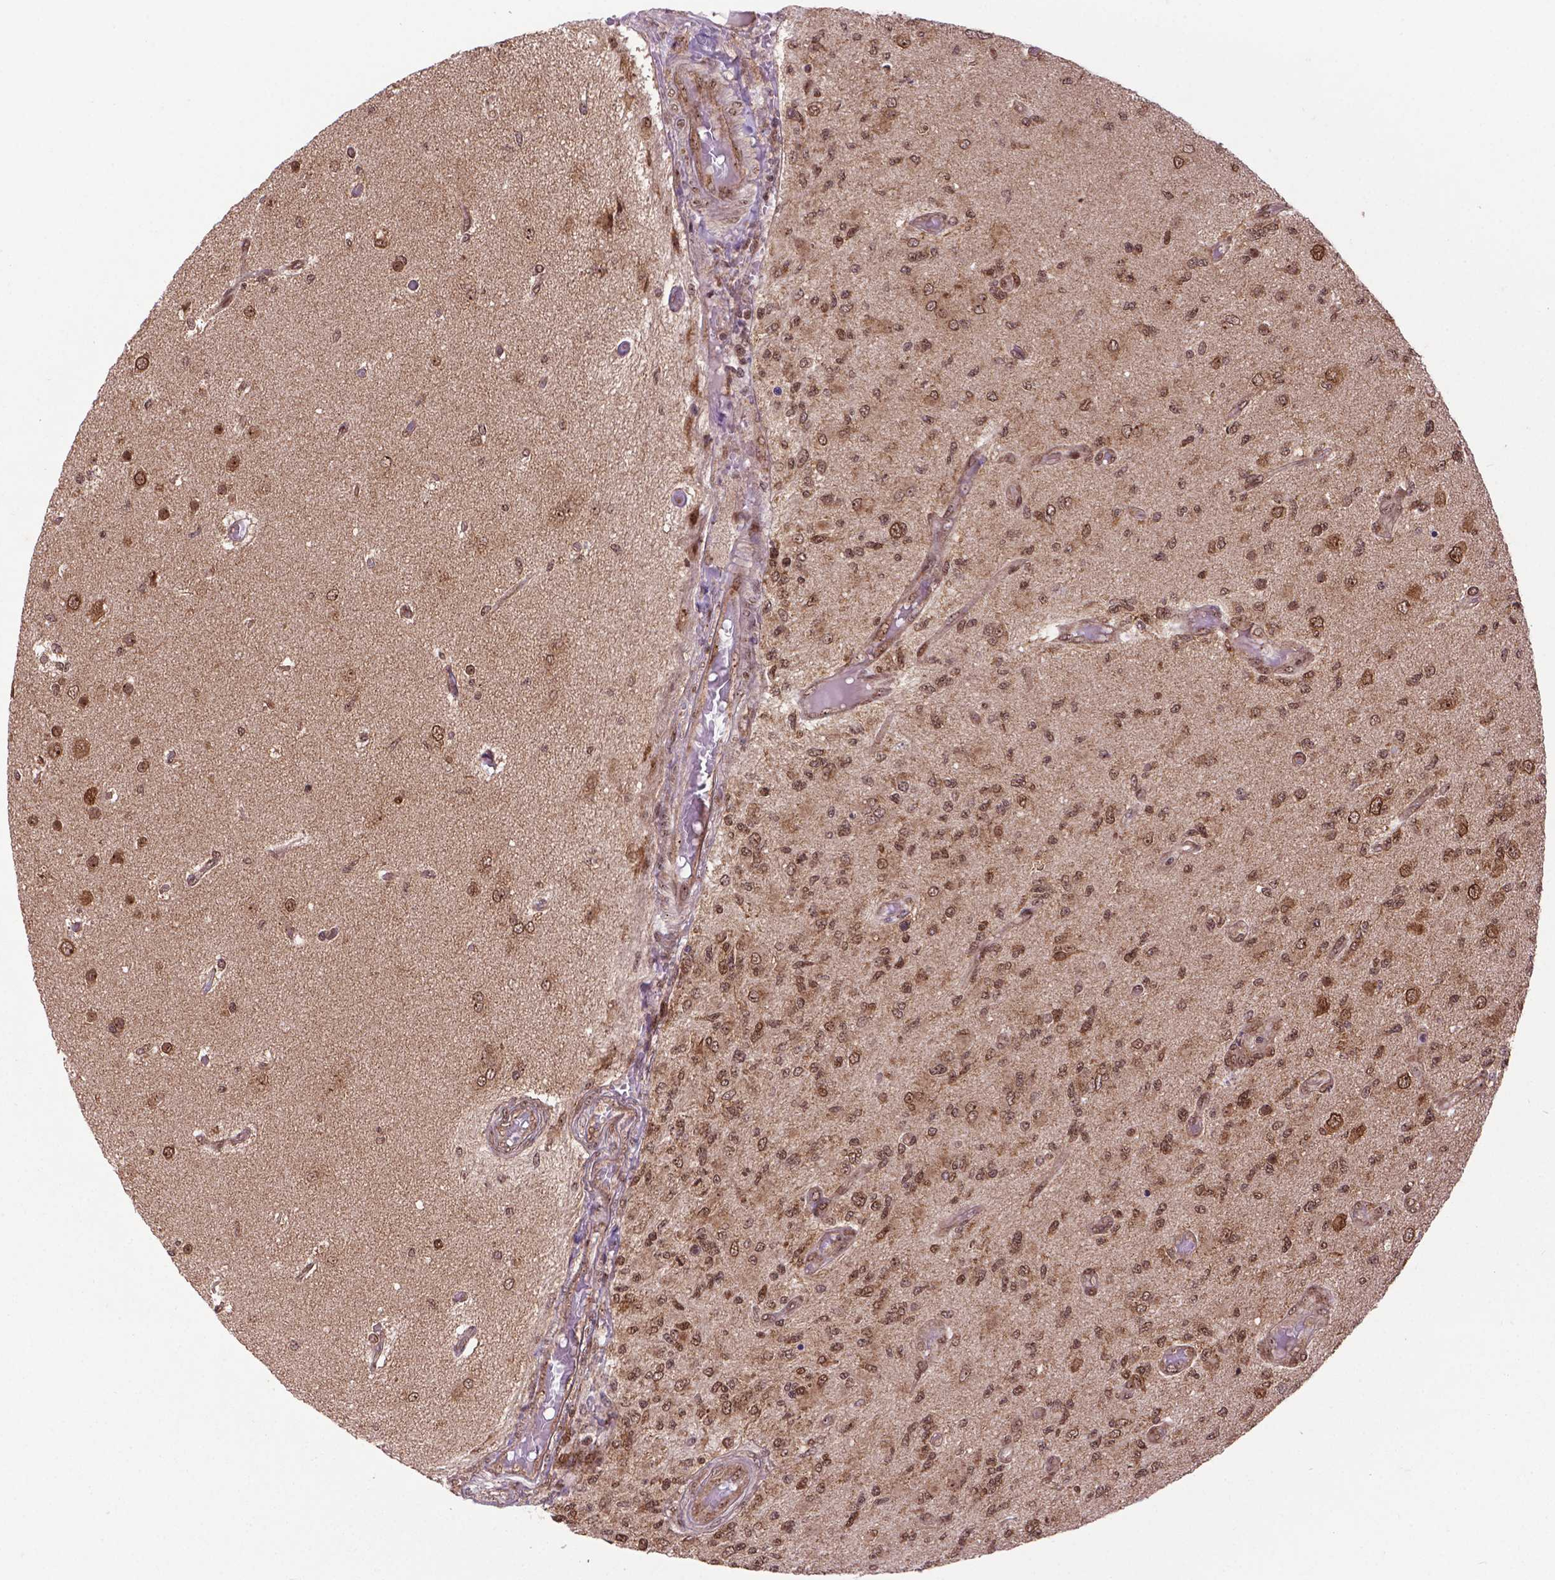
{"staining": {"intensity": "moderate", "quantity": ">75%", "location": "nuclear"}, "tissue": "glioma", "cell_type": "Tumor cells", "image_type": "cancer", "snomed": [{"axis": "morphology", "description": "Glioma, malignant, High grade"}, {"axis": "topography", "description": "Brain"}], "caption": "Malignant glioma (high-grade) tissue exhibits moderate nuclear expression in about >75% of tumor cells", "gene": "CSNK2A1", "patient": {"sex": "female", "age": 63}}